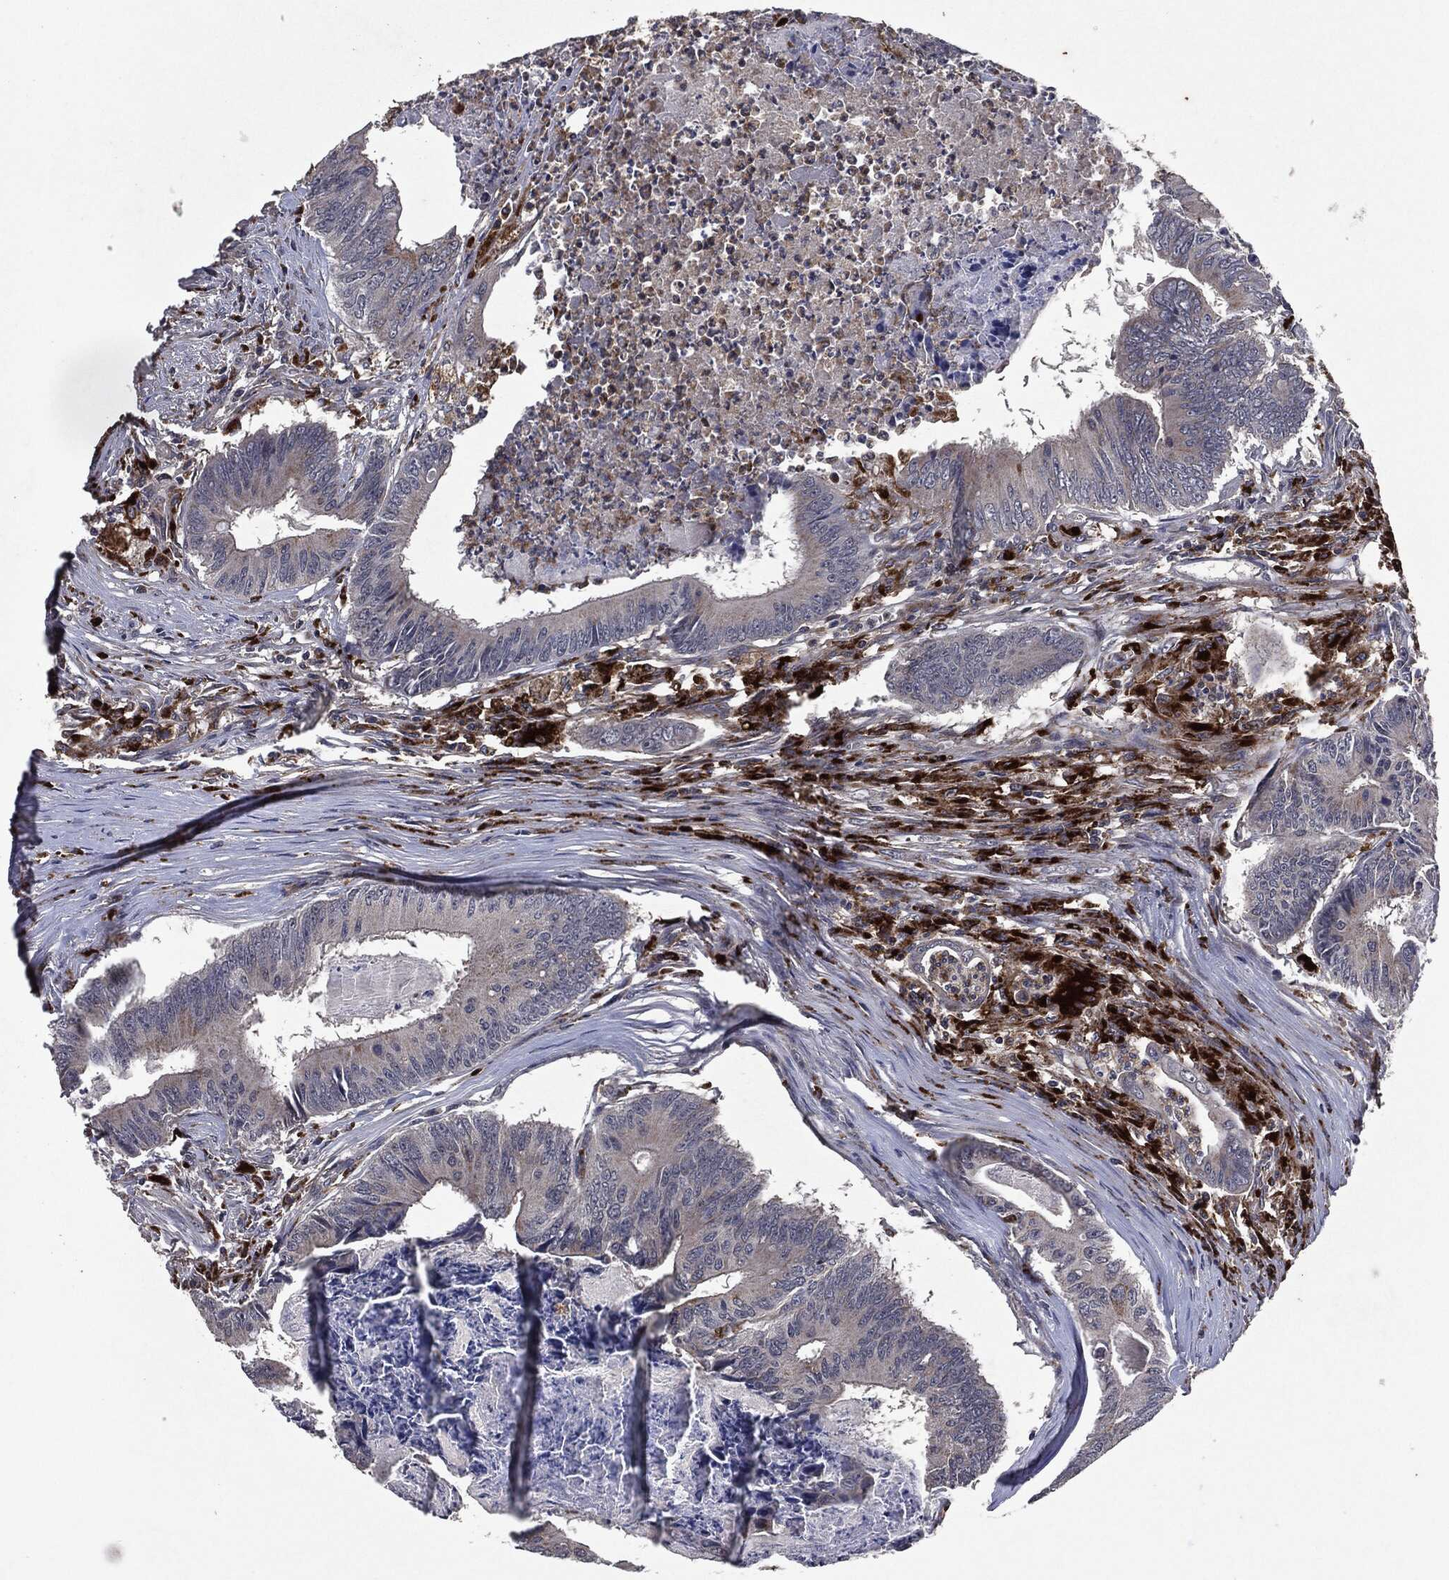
{"staining": {"intensity": "negative", "quantity": "none", "location": "none"}, "tissue": "colorectal cancer", "cell_type": "Tumor cells", "image_type": "cancer", "snomed": [{"axis": "morphology", "description": "Adenocarcinoma, NOS"}, {"axis": "topography", "description": "Colon"}], "caption": "This is an immunohistochemistry (IHC) photomicrograph of human colorectal adenocarcinoma. There is no staining in tumor cells.", "gene": "SLC31A2", "patient": {"sex": "male", "age": 84}}